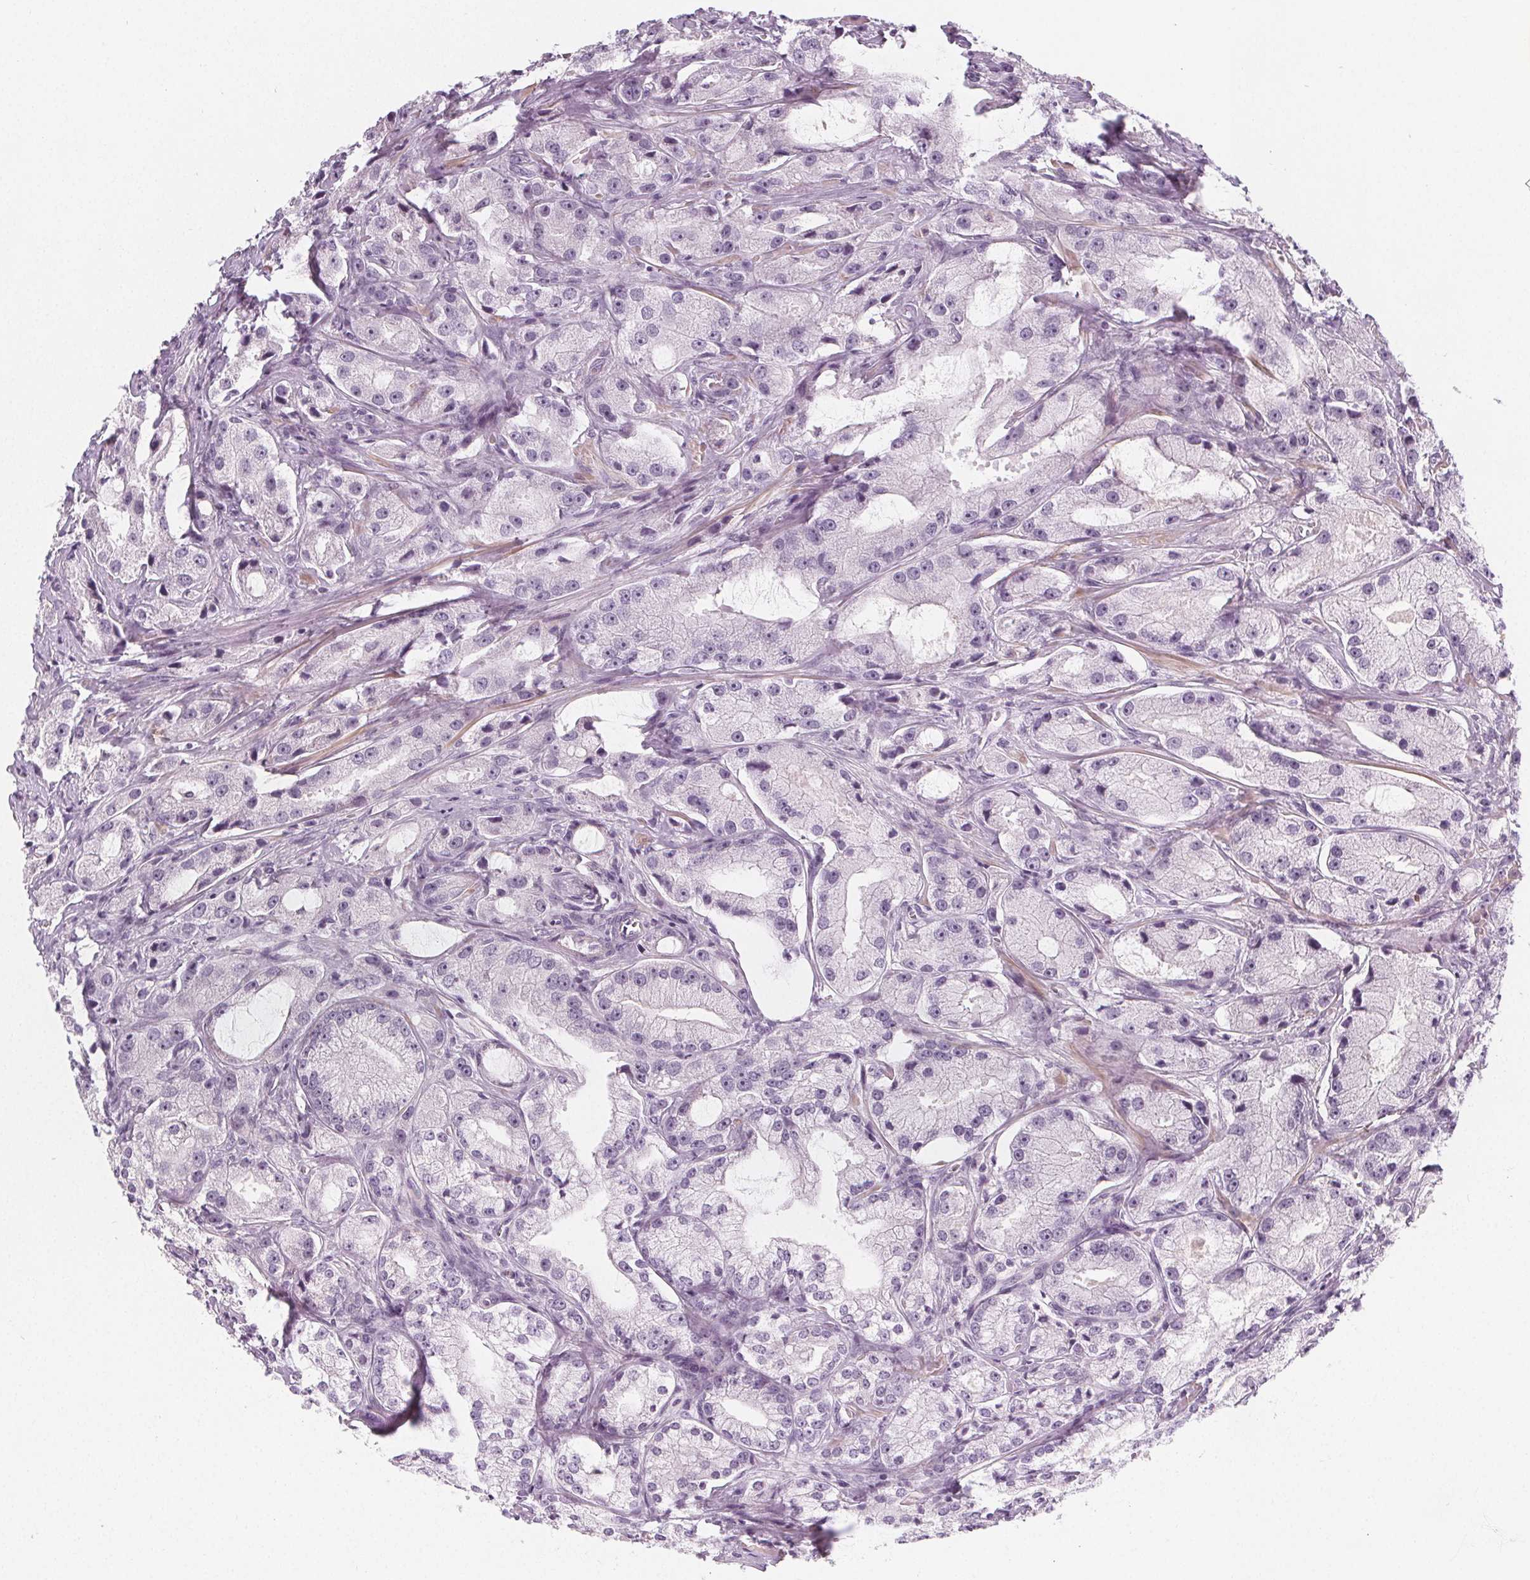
{"staining": {"intensity": "negative", "quantity": "none", "location": "none"}, "tissue": "prostate cancer", "cell_type": "Tumor cells", "image_type": "cancer", "snomed": [{"axis": "morphology", "description": "Adenocarcinoma, High grade"}, {"axis": "topography", "description": "Prostate"}], "caption": "This is a micrograph of immunohistochemistry (IHC) staining of prostate cancer, which shows no positivity in tumor cells.", "gene": "SLC5A12", "patient": {"sex": "male", "age": 64}}